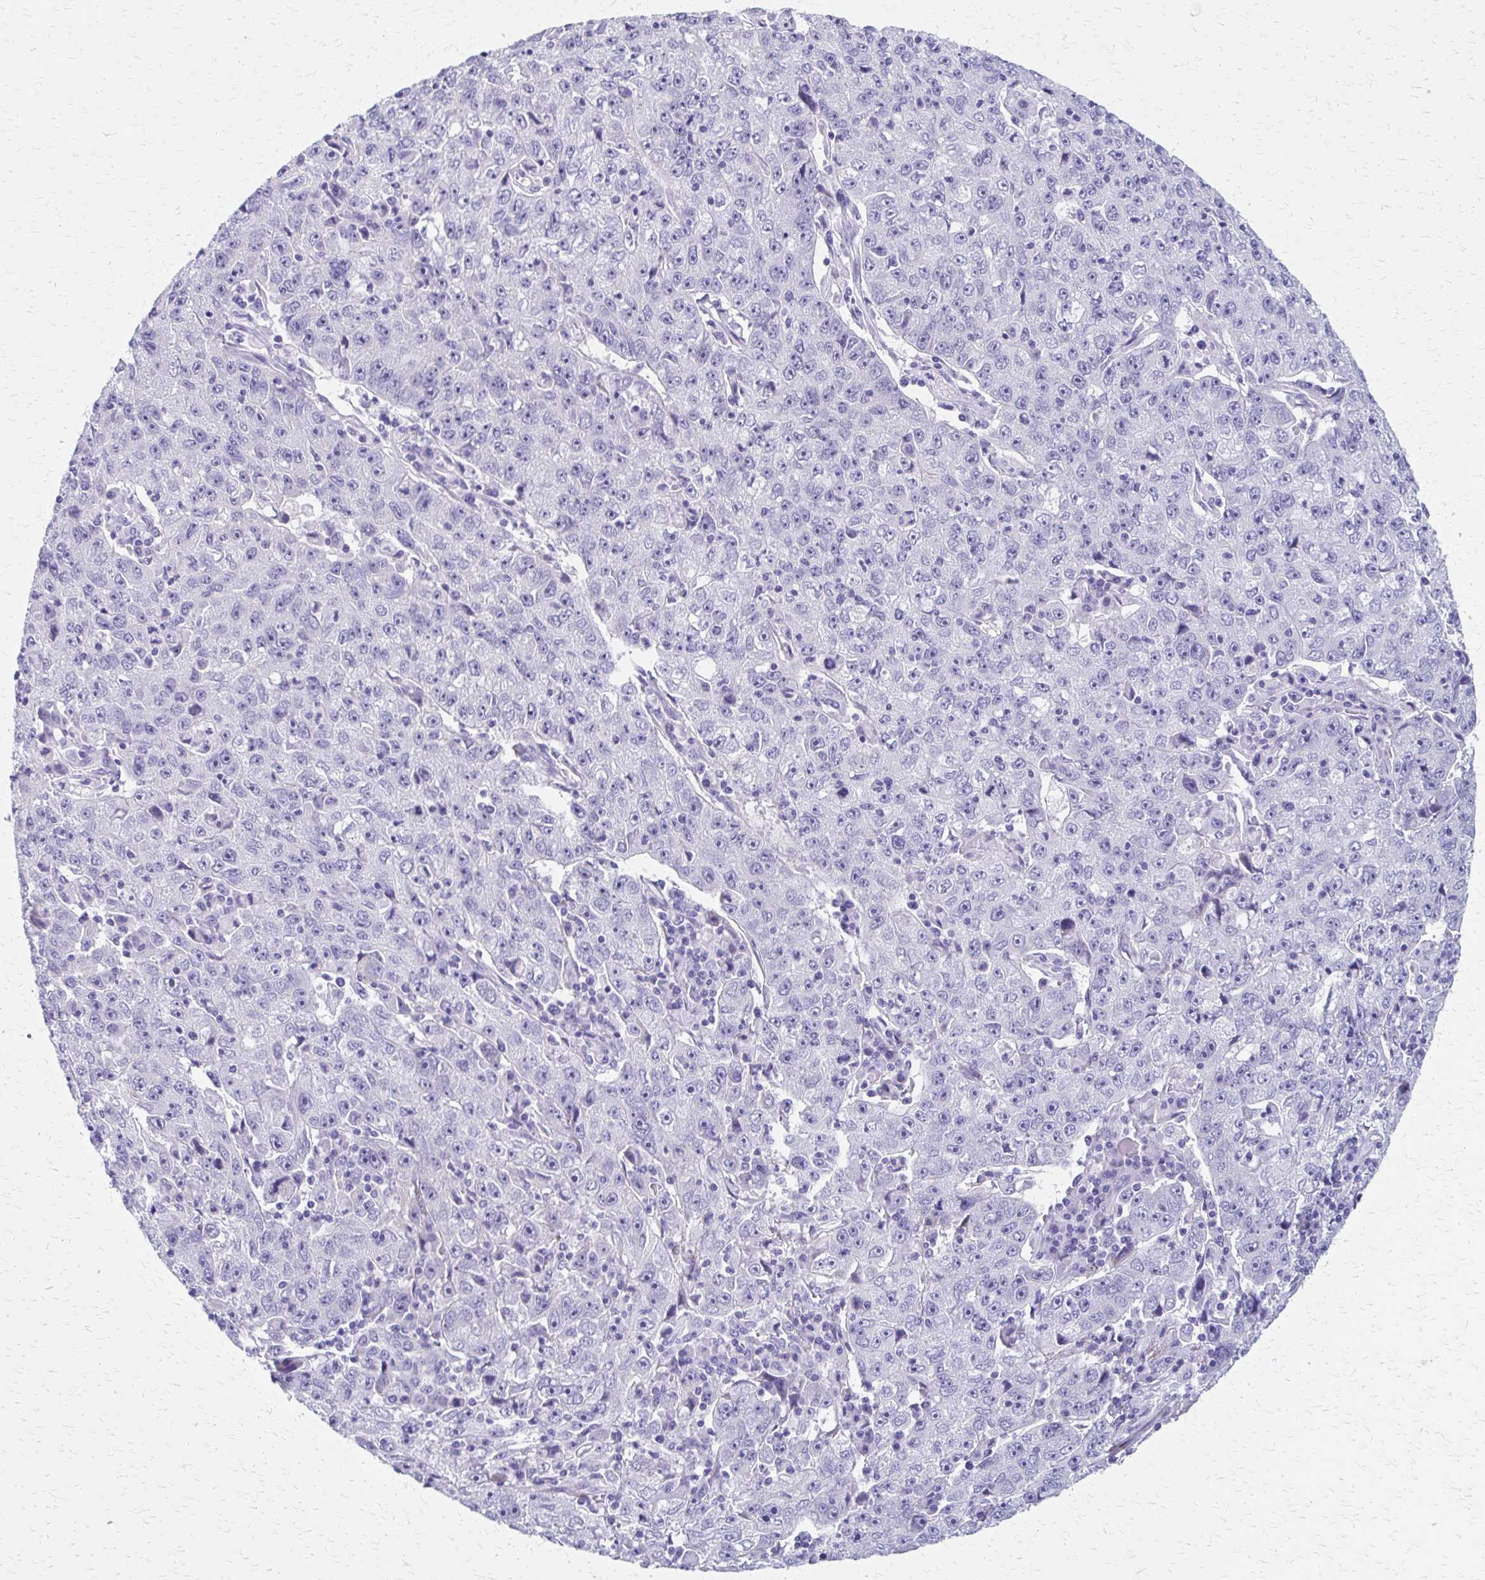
{"staining": {"intensity": "negative", "quantity": "none", "location": "none"}, "tissue": "lung cancer", "cell_type": "Tumor cells", "image_type": "cancer", "snomed": [{"axis": "morphology", "description": "Normal morphology"}, {"axis": "morphology", "description": "Adenocarcinoma, NOS"}, {"axis": "topography", "description": "Lymph node"}, {"axis": "topography", "description": "Lung"}], "caption": "Micrograph shows no significant protein expression in tumor cells of adenocarcinoma (lung).", "gene": "ZSCAN5B", "patient": {"sex": "female", "age": 57}}